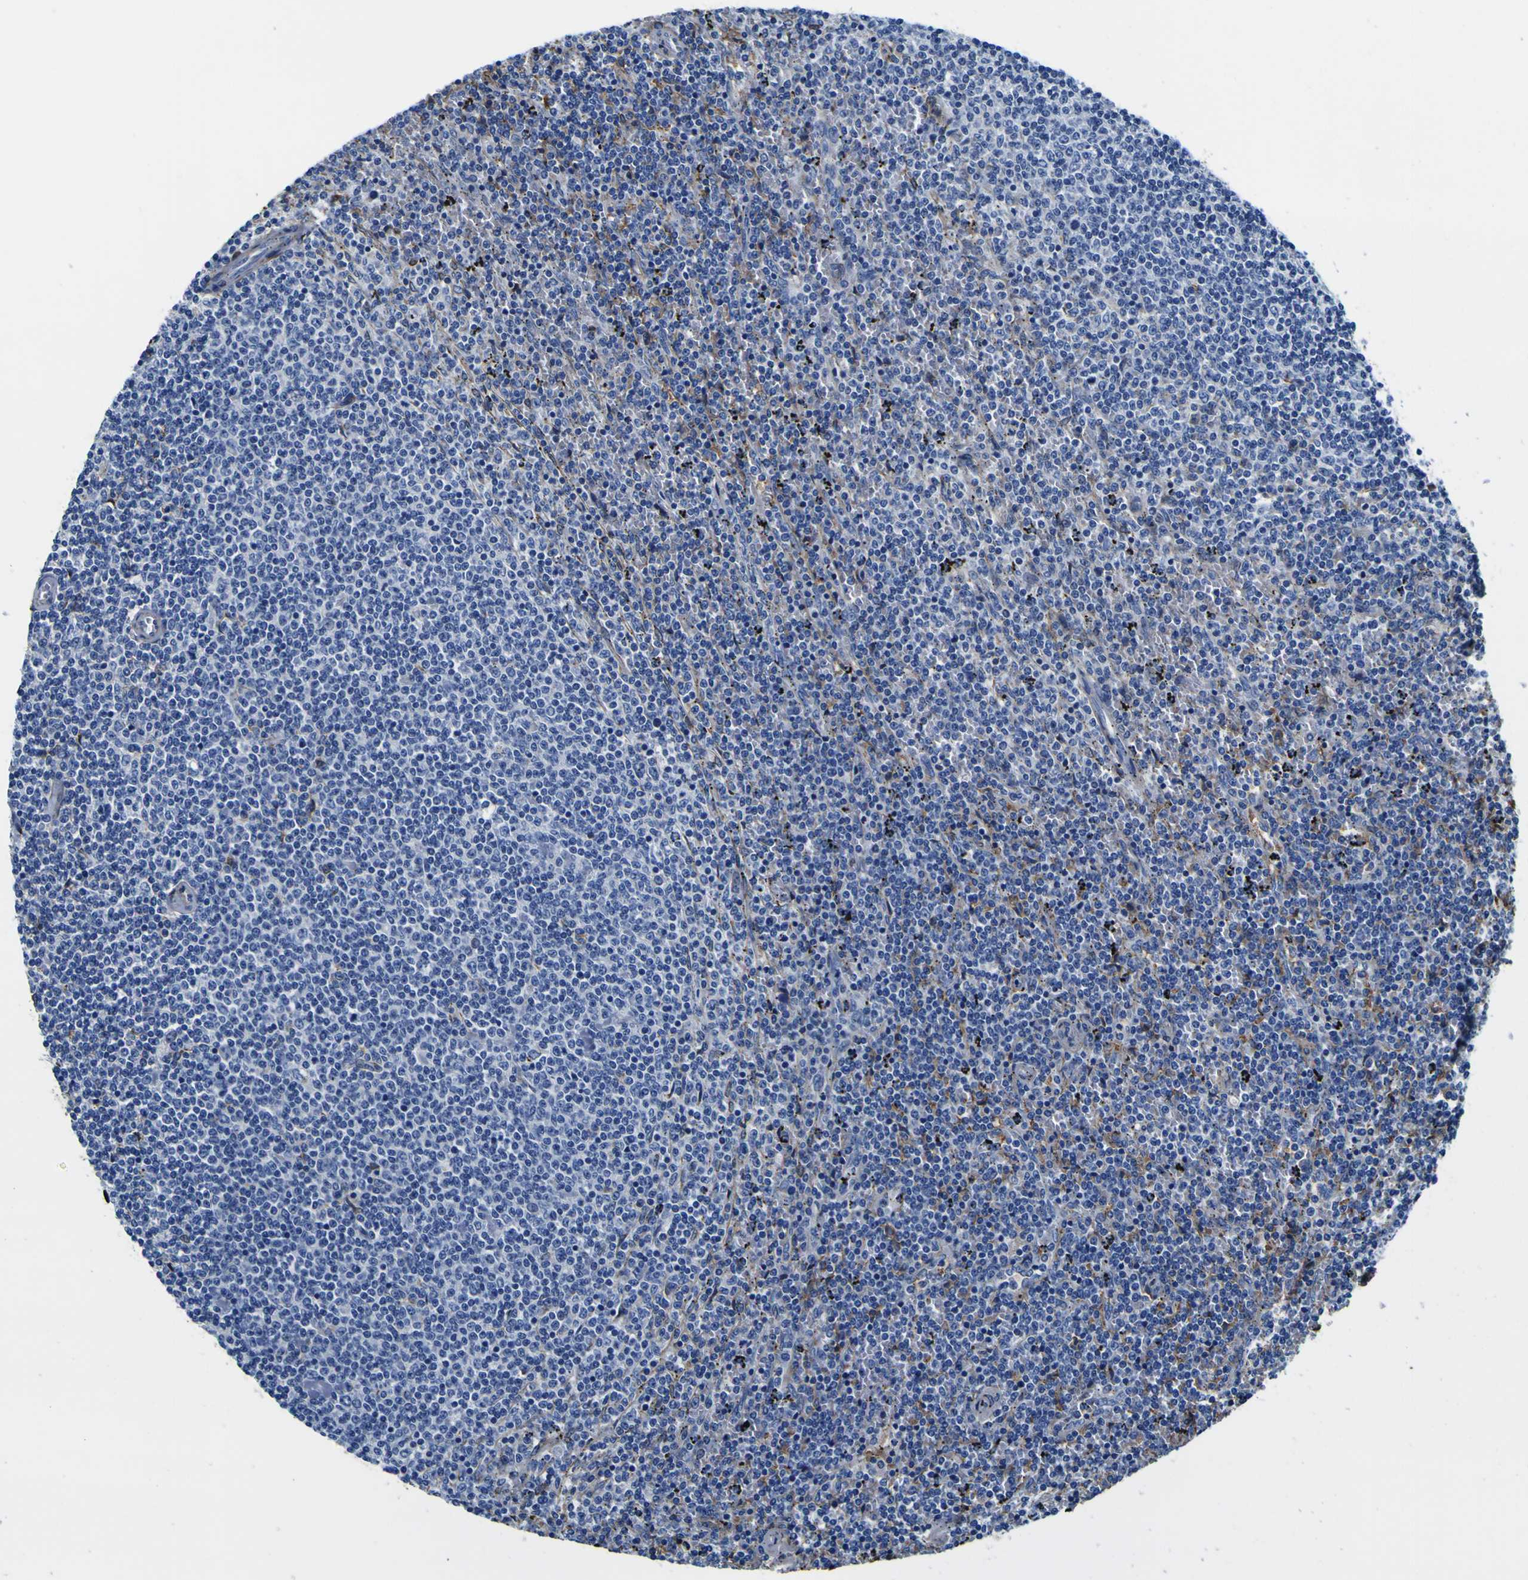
{"staining": {"intensity": "negative", "quantity": "none", "location": "none"}, "tissue": "lymphoma", "cell_type": "Tumor cells", "image_type": "cancer", "snomed": [{"axis": "morphology", "description": "Malignant lymphoma, non-Hodgkin's type, Low grade"}, {"axis": "topography", "description": "Spleen"}], "caption": "Low-grade malignant lymphoma, non-Hodgkin's type was stained to show a protein in brown. There is no significant expression in tumor cells.", "gene": "PXDN", "patient": {"sex": "female", "age": 50}}